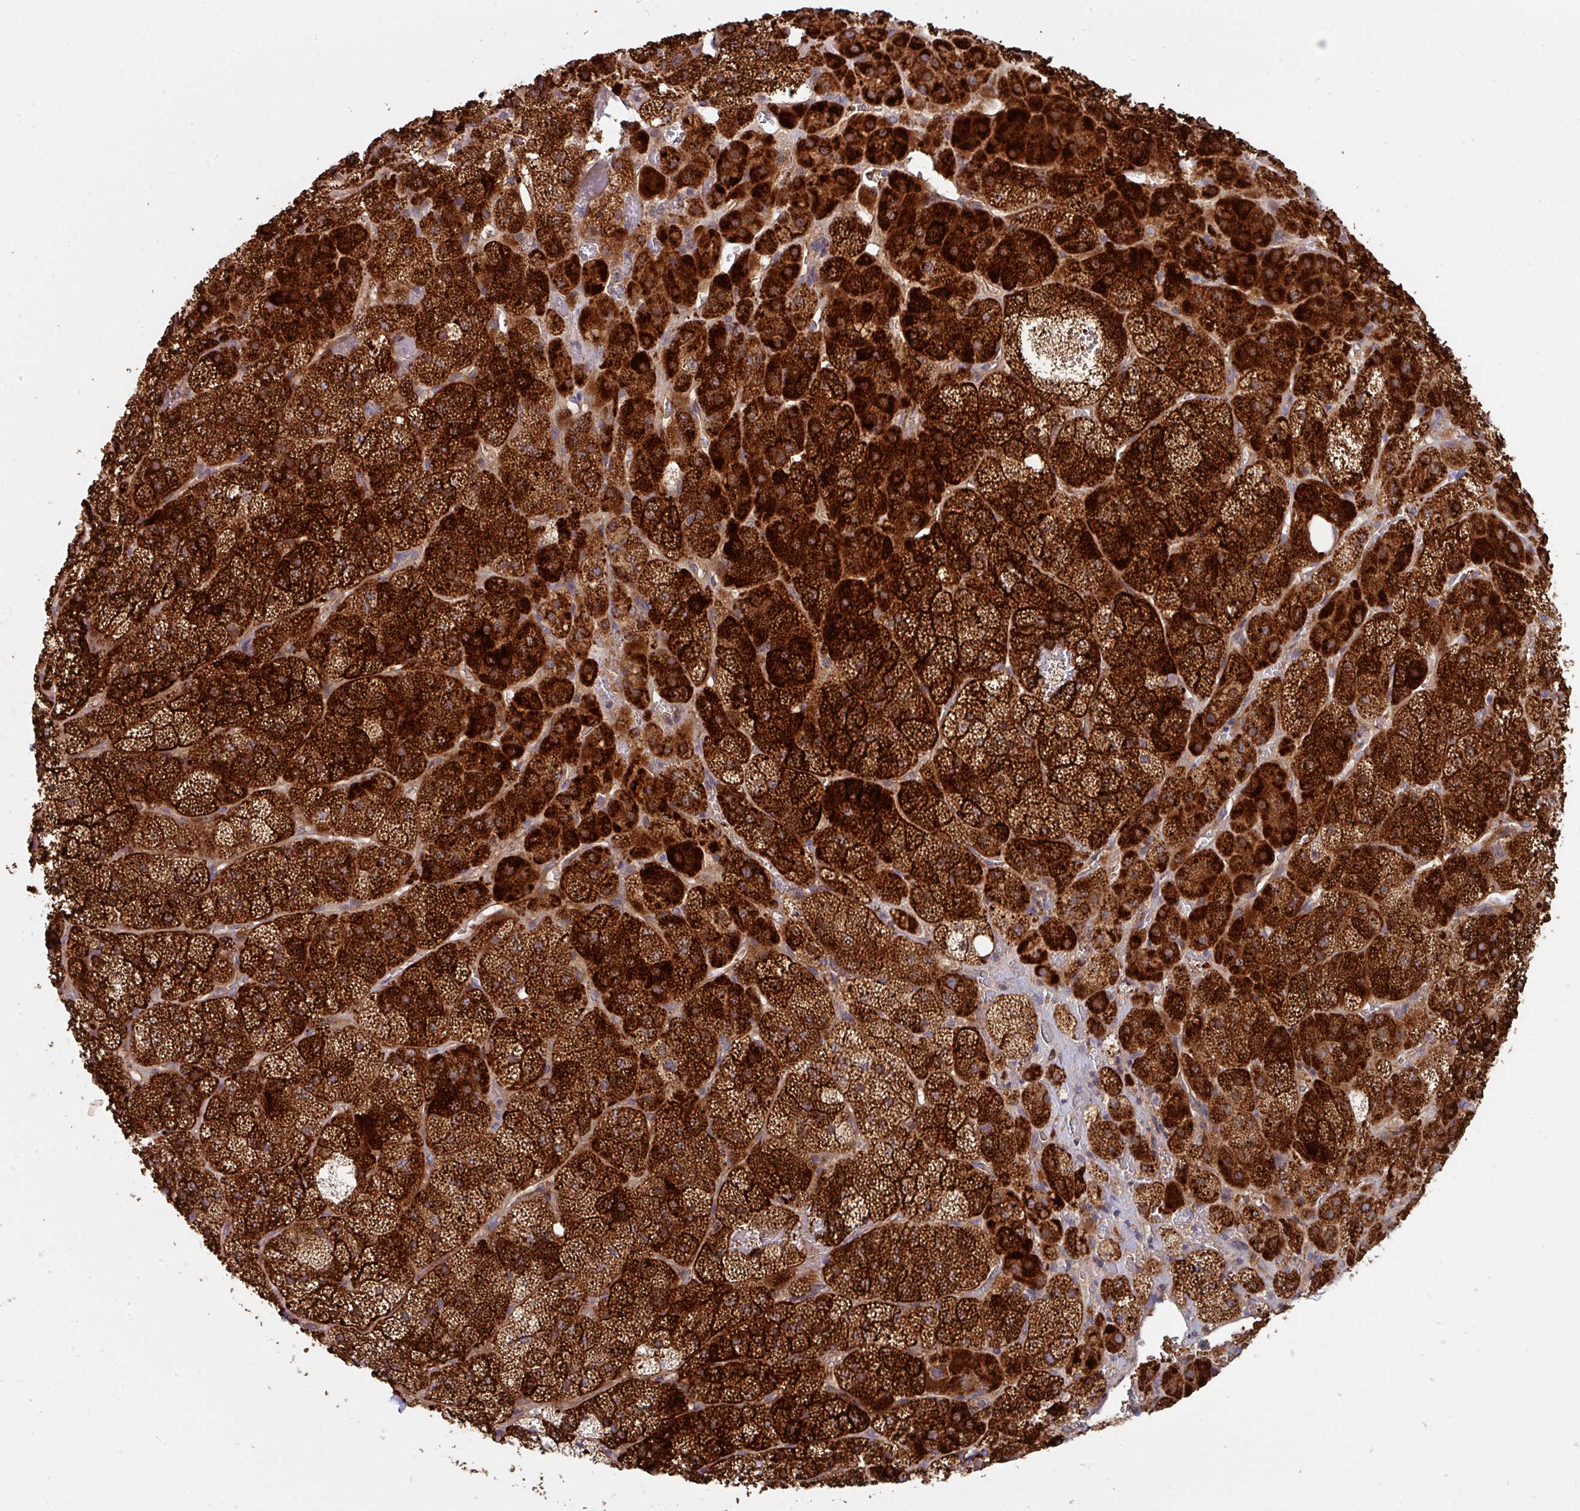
{"staining": {"intensity": "strong", "quantity": ">75%", "location": "cytoplasmic/membranous"}, "tissue": "adrenal gland", "cell_type": "Glandular cells", "image_type": "normal", "snomed": [{"axis": "morphology", "description": "Normal tissue, NOS"}, {"axis": "topography", "description": "Adrenal gland"}], "caption": "A high-resolution micrograph shows immunohistochemistry staining of unremarkable adrenal gland, which exhibits strong cytoplasmic/membranous expression in about >75% of glandular cells.", "gene": "DCAF12L1", "patient": {"sex": "male", "age": 57}}